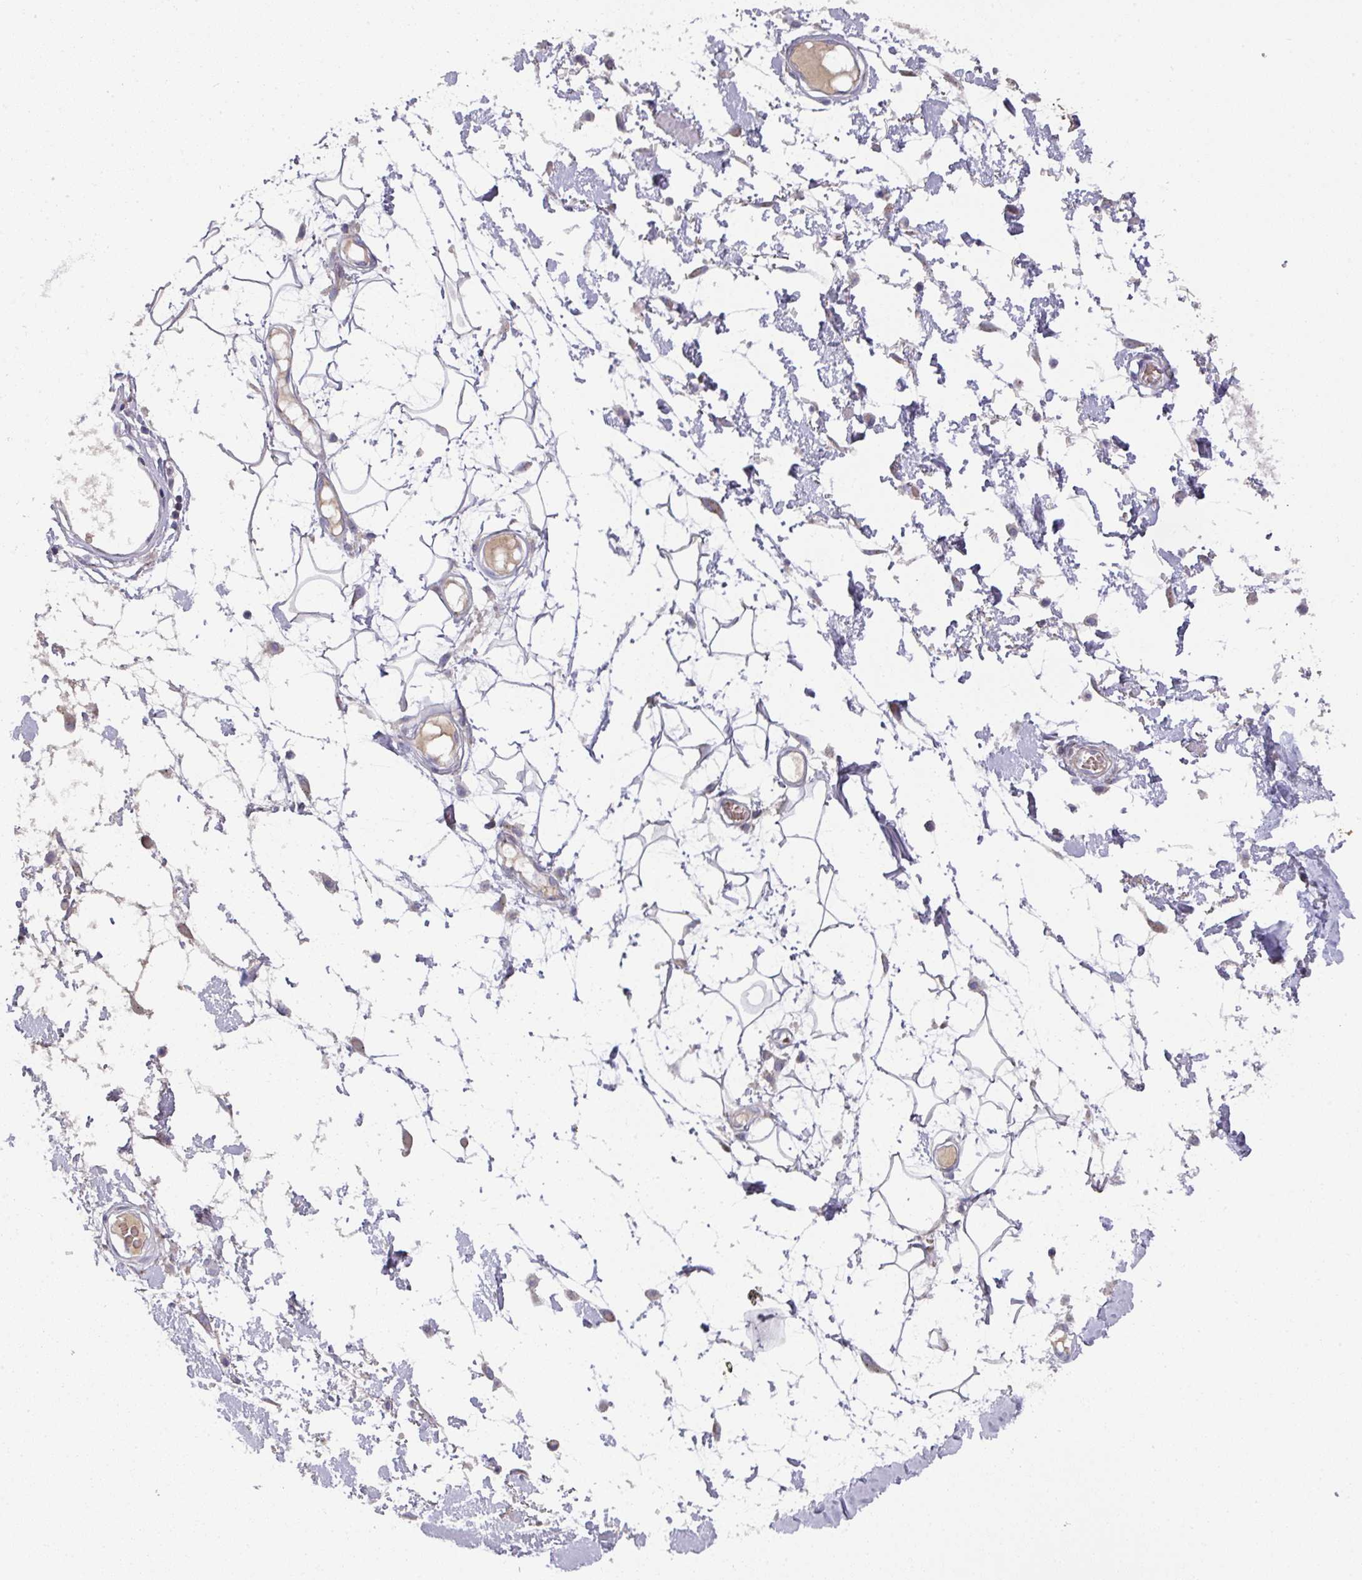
{"staining": {"intensity": "negative", "quantity": "none", "location": "none"}, "tissue": "adipose tissue", "cell_type": "Adipocytes", "image_type": "normal", "snomed": [{"axis": "morphology", "description": "Normal tissue, NOS"}, {"axis": "topography", "description": "Vulva"}, {"axis": "topography", "description": "Peripheral nerve tissue"}], "caption": "High magnification brightfield microscopy of benign adipose tissue stained with DAB (brown) and counterstained with hematoxylin (blue): adipocytes show no significant positivity. (Immunohistochemistry (ihc), brightfield microscopy, high magnification).", "gene": "IL4R", "patient": {"sex": "female", "age": 68}}